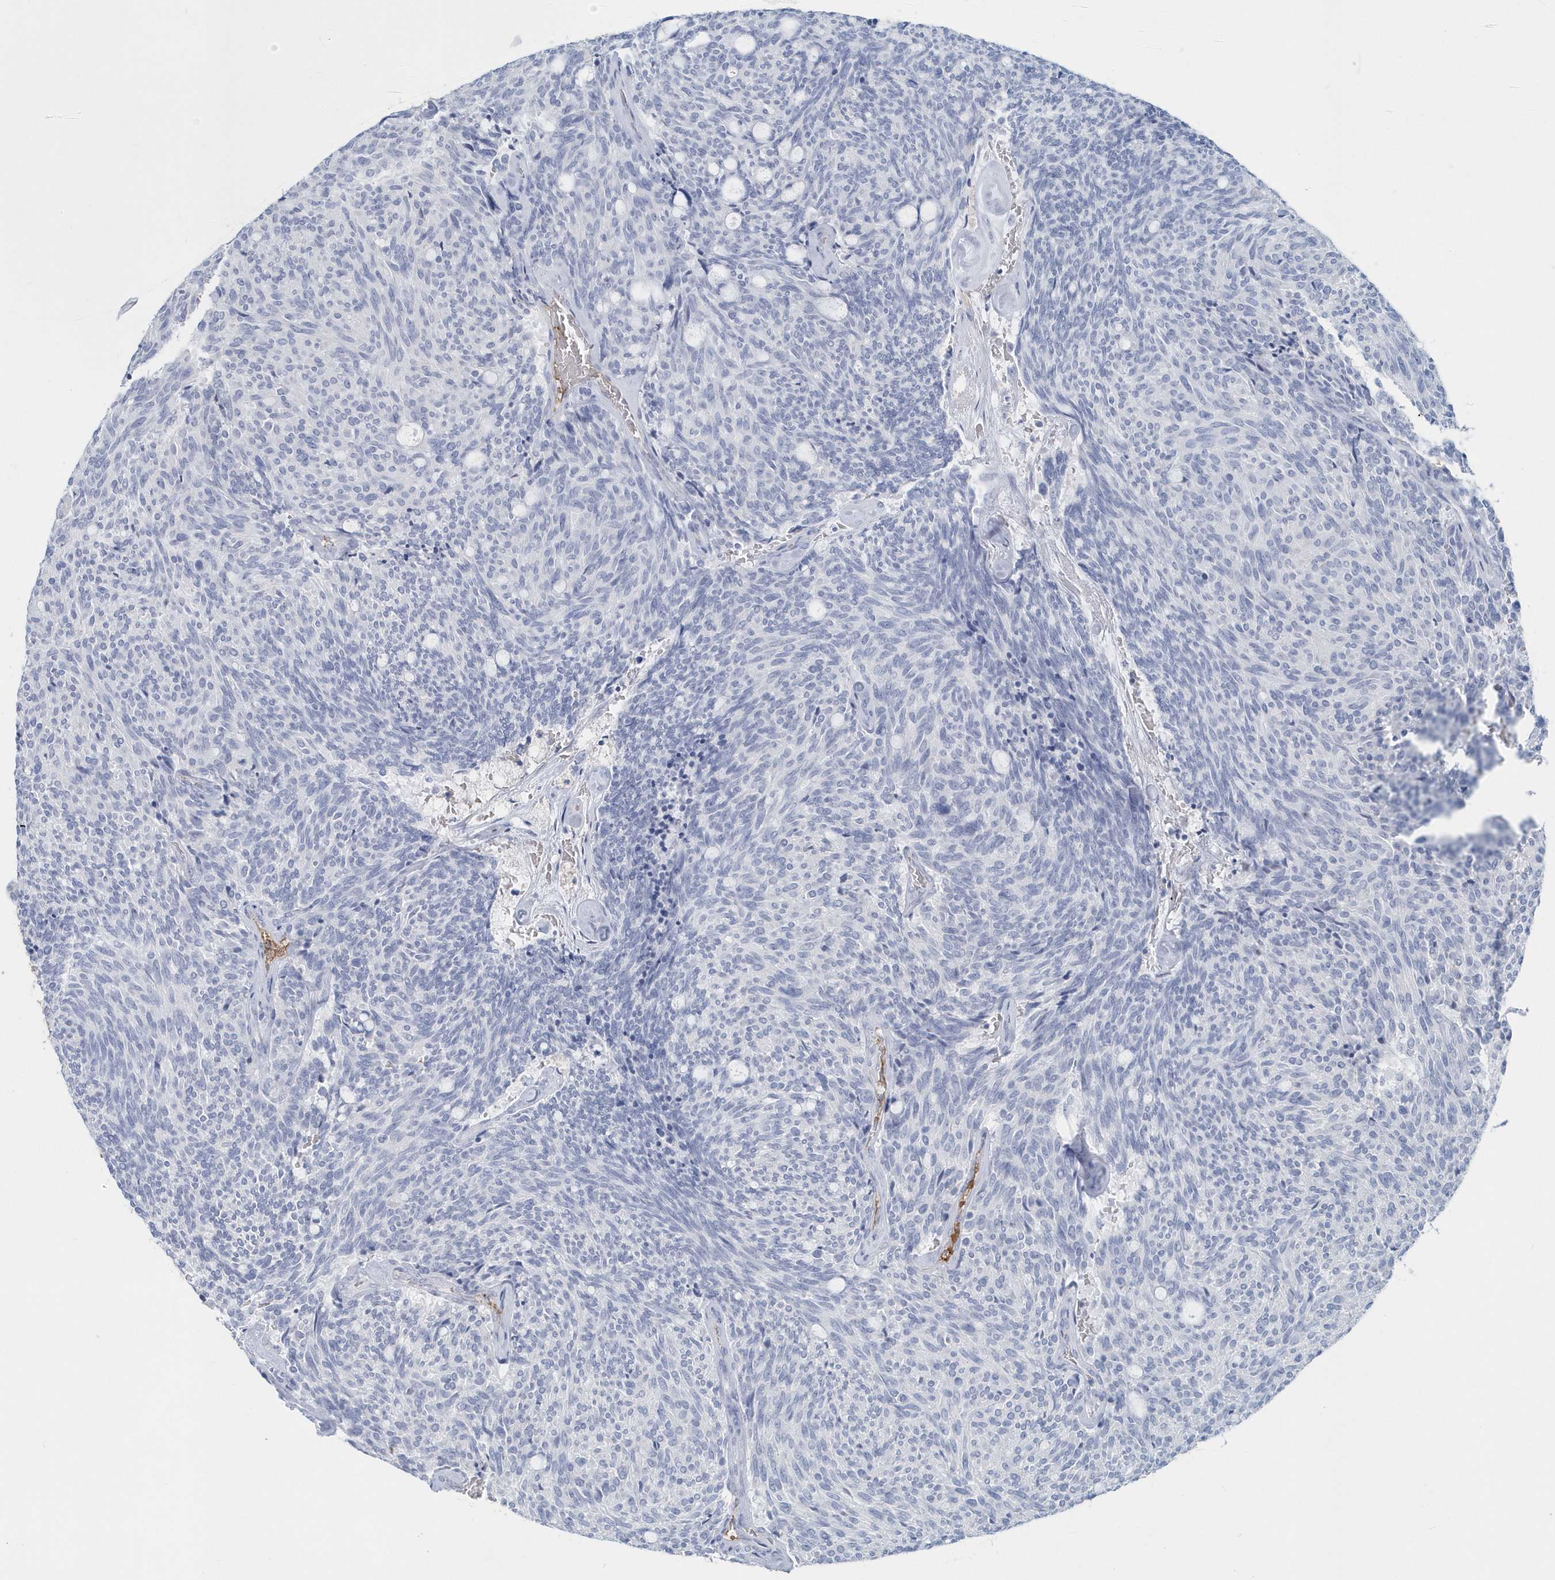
{"staining": {"intensity": "negative", "quantity": "none", "location": "none"}, "tissue": "carcinoid", "cell_type": "Tumor cells", "image_type": "cancer", "snomed": [{"axis": "morphology", "description": "Carcinoid, malignant, NOS"}, {"axis": "topography", "description": "Pancreas"}], "caption": "A histopathology image of human malignant carcinoid is negative for staining in tumor cells. (Brightfield microscopy of DAB IHC at high magnification).", "gene": "JCHAIN", "patient": {"sex": "female", "age": 54}}